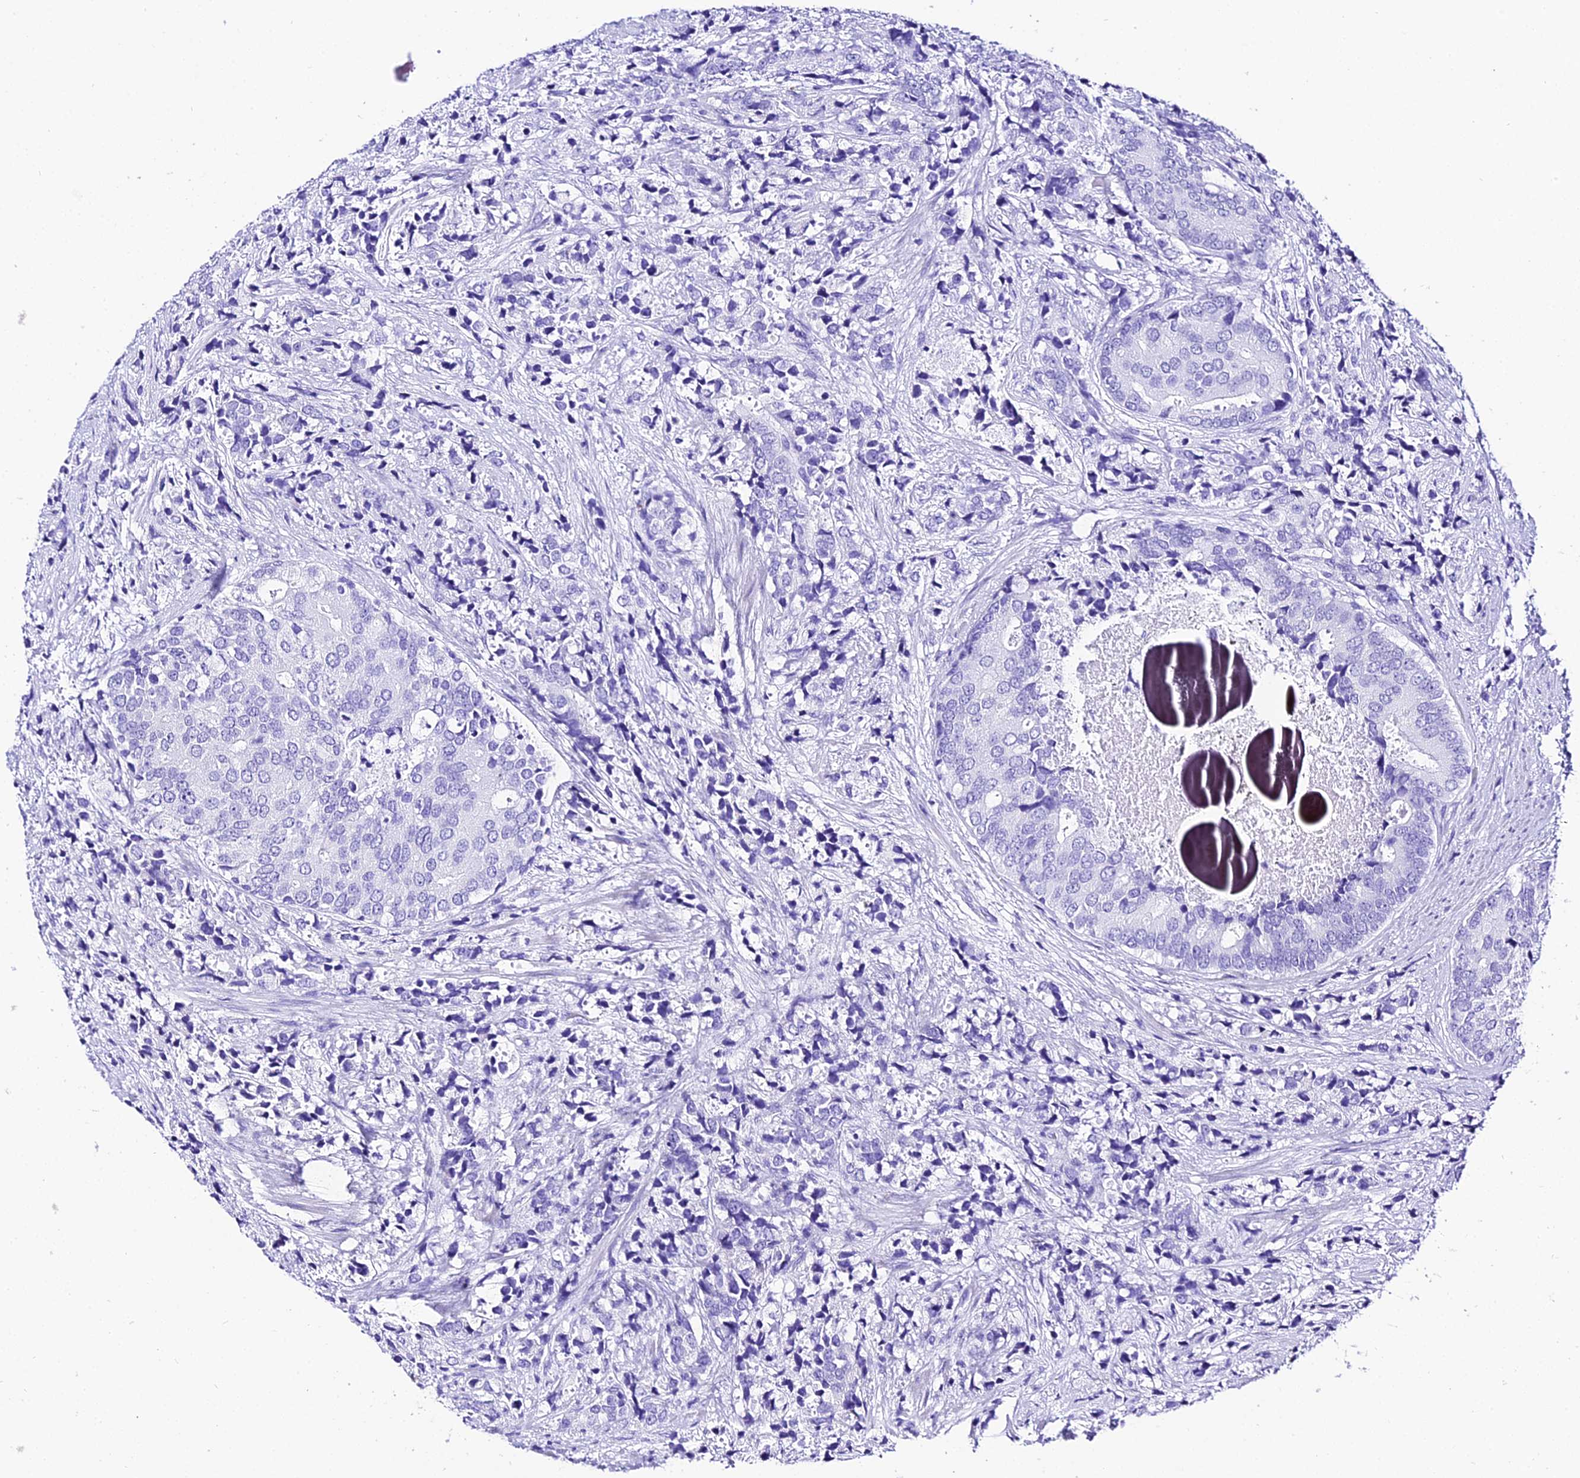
{"staining": {"intensity": "negative", "quantity": "none", "location": "none"}, "tissue": "prostate cancer", "cell_type": "Tumor cells", "image_type": "cancer", "snomed": [{"axis": "morphology", "description": "Adenocarcinoma, High grade"}, {"axis": "topography", "description": "Prostate"}], "caption": "Photomicrograph shows no significant protein positivity in tumor cells of prostate high-grade adenocarcinoma.", "gene": "TRMT44", "patient": {"sex": "male", "age": 62}}